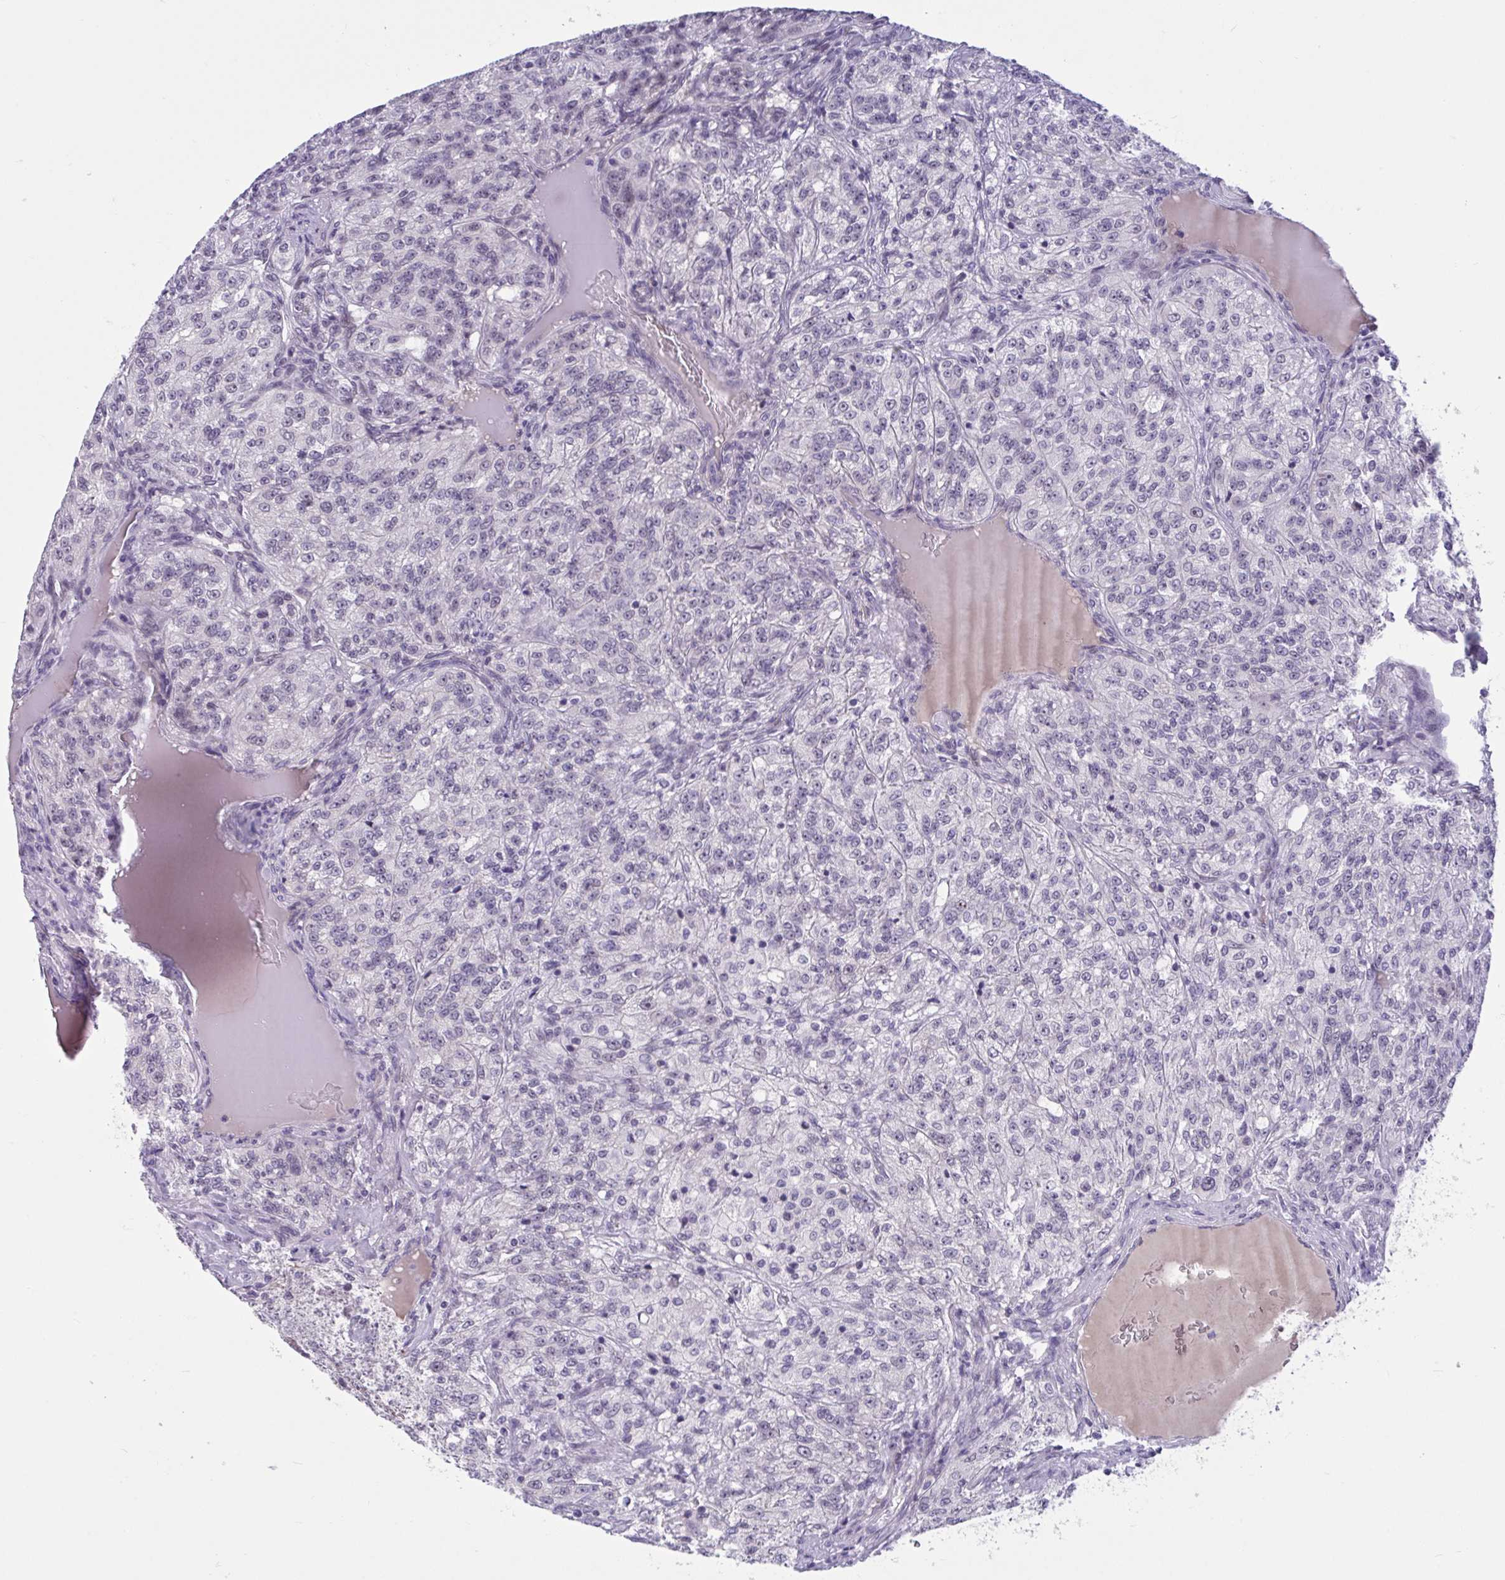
{"staining": {"intensity": "negative", "quantity": "none", "location": "none"}, "tissue": "renal cancer", "cell_type": "Tumor cells", "image_type": "cancer", "snomed": [{"axis": "morphology", "description": "Adenocarcinoma, NOS"}, {"axis": "topography", "description": "Kidney"}], "caption": "Histopathology image shows no protein staining in tumor cells of renal cancer (adenocarcinoma) tissue.", "gene": "CNGB3", "patient": {"sex": "female", "age": 63}}